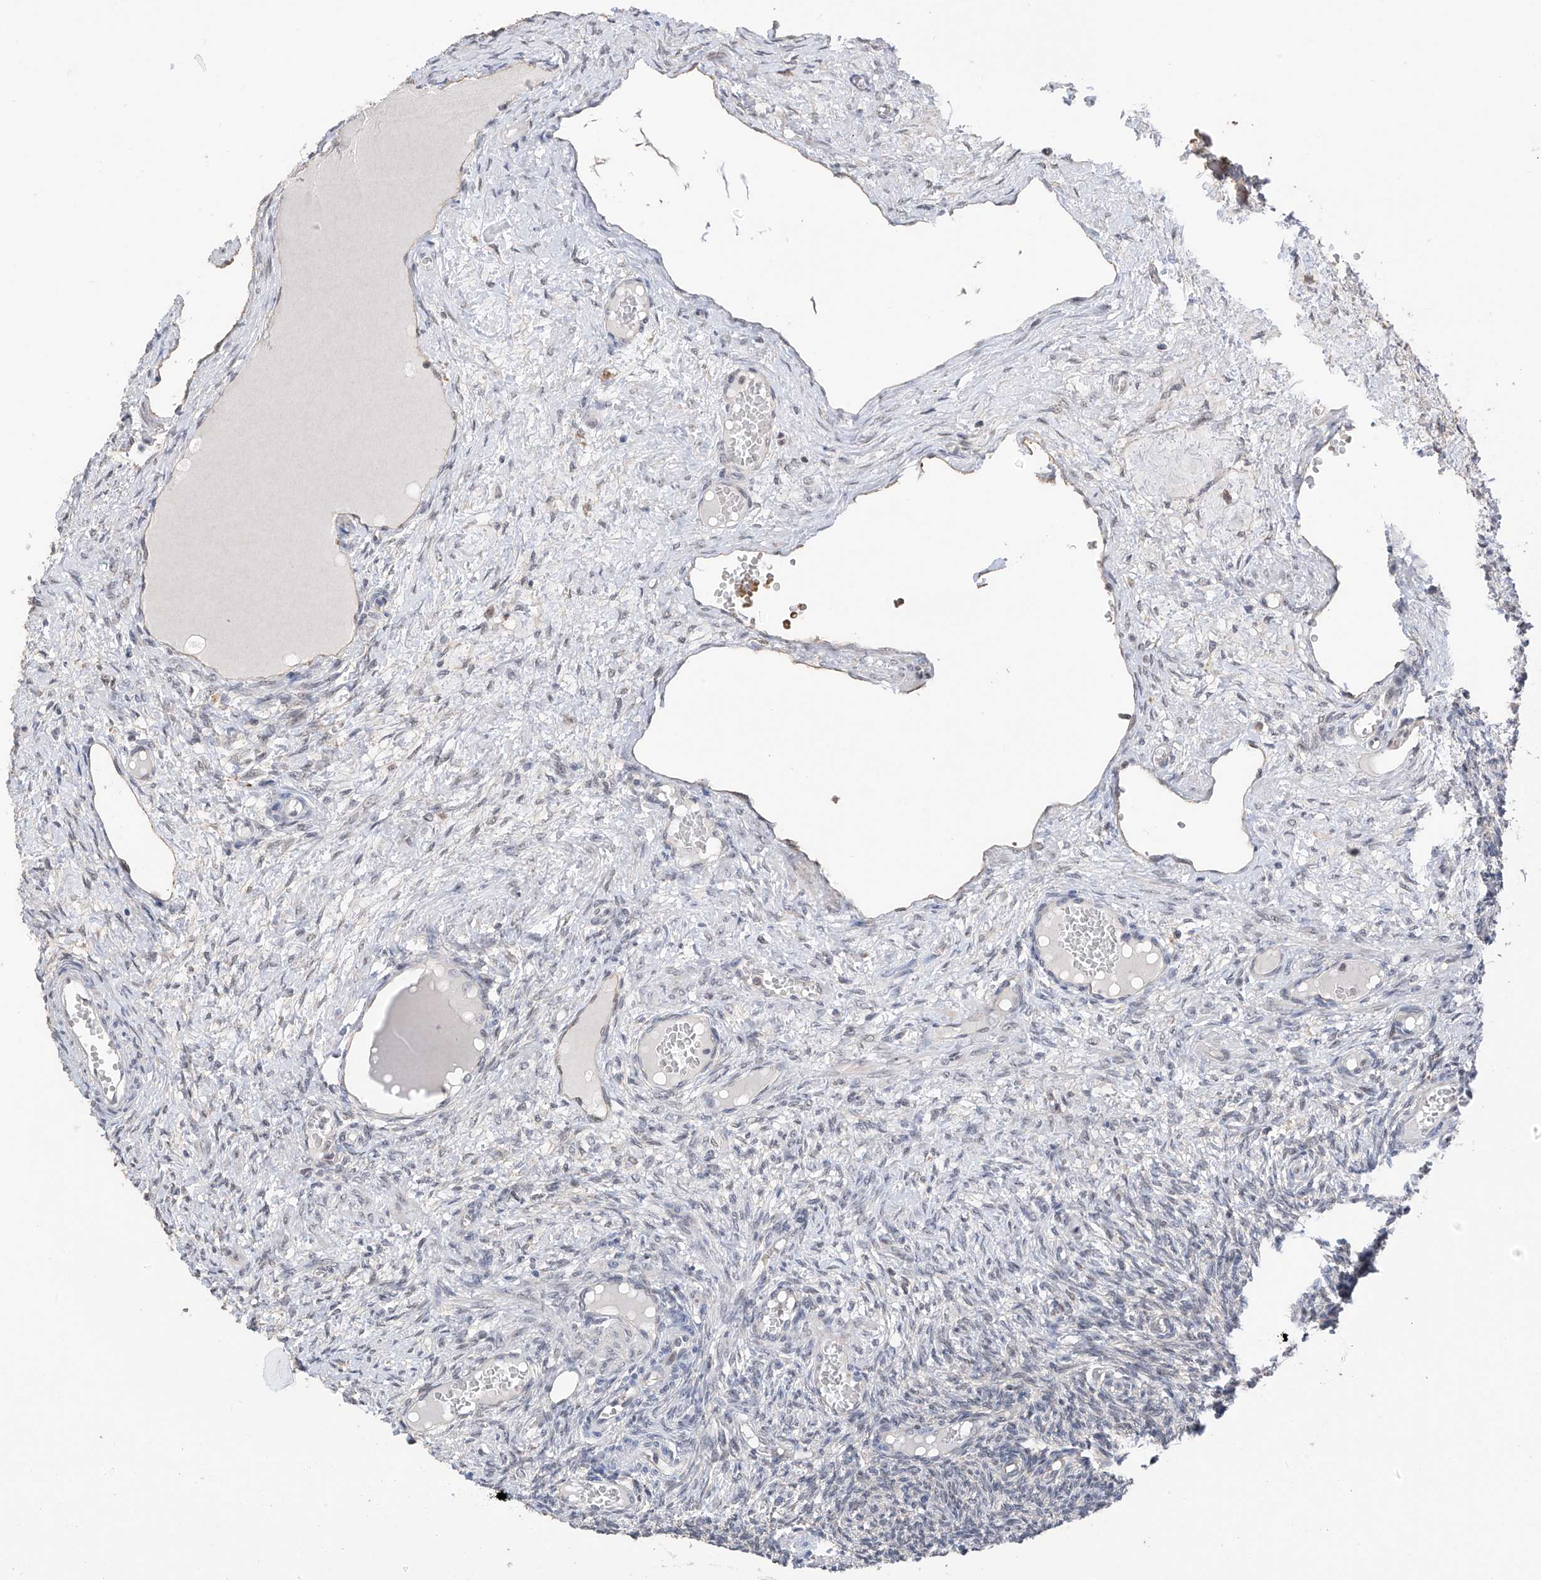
{"staining": {"intensity": "negative", "quantity": "none", "location": "none"}, "tissue": "ovary", "cell_type": "Ovarian stroma cells", "image_type": "normal", "snomed": [{"axis": "morphology", "description": "Normal tissue, NOS"}, {"axis": "topography", "description": "Ovary"}], "caption": "DAB (3,3'-diaminobenzidine) immunohistochemical staining of unremarkable ovary demonstrates no significant staining in ovarian stroma cells. The staining is performed using DAB brown chromogen with nuclei counter-stained in using hematoxylin.", "gene": "C1orf131", "patient": {"sex": "female", "age": 27}}